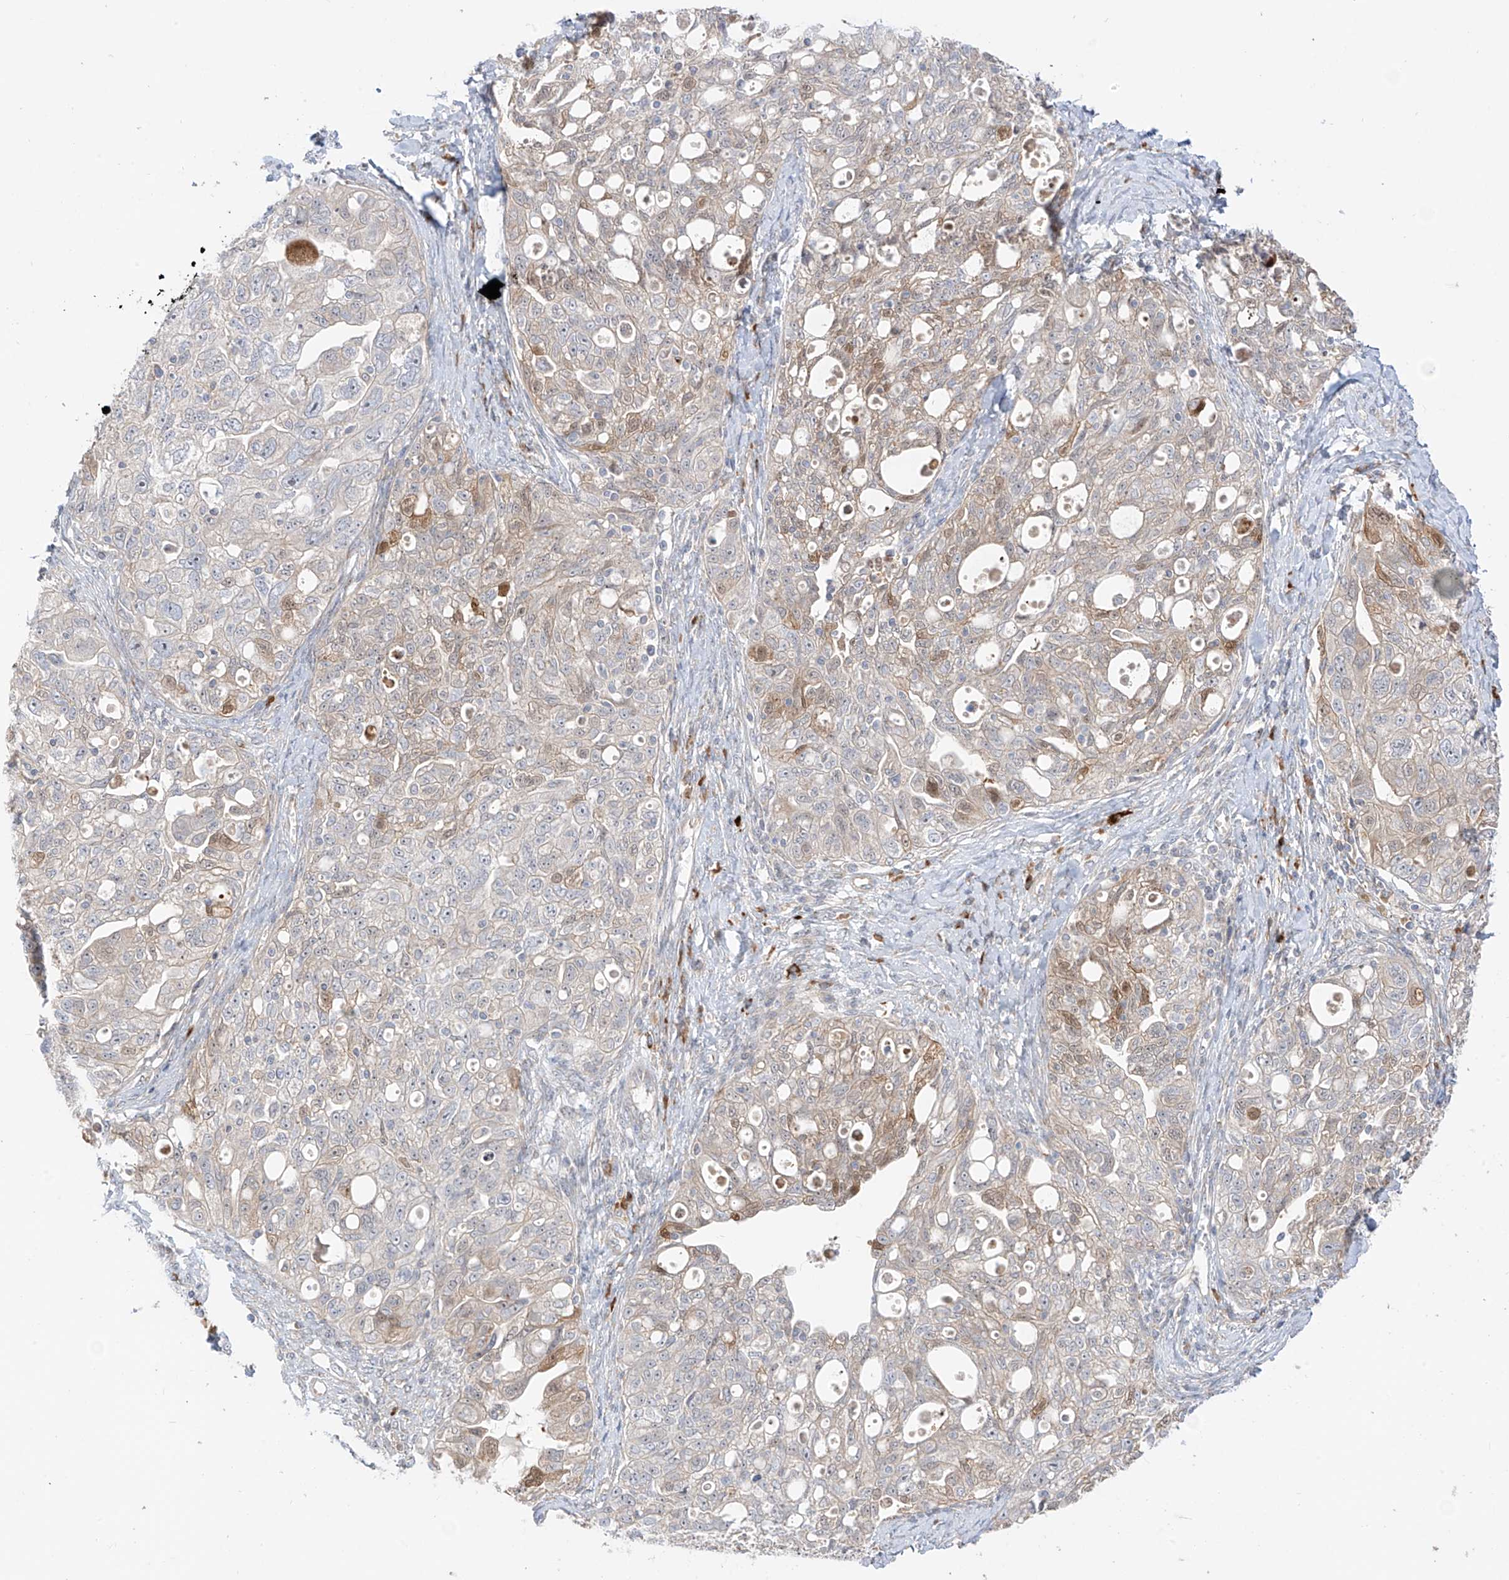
{"staining": {"intensity": "weak", "quantity": "25%-75%", "location": "cytoplasmic/membranous"}, "tissue": "ovarian cancer", "cell_type": "Tumor cells", "image_type": "cancer", "snomed": [{"axis": "morphology", "description": "Carcinoma, NOS"}, {"axis": "morphology", "description": "Cystadenocarcinoma, serous, NOS"}, {"axis": "topography", "description": "Ovary"}], "caption": "Immunohistochemistry (IHC) micrograph of ovarian cancer stained for a protein (brown), which shows low levels of weak cytoplasmic/membranous expression in approximately 25%-75% of tumor cells.", "gene": "SYTL3", "patient": {"sex": "female", "age": 69}}